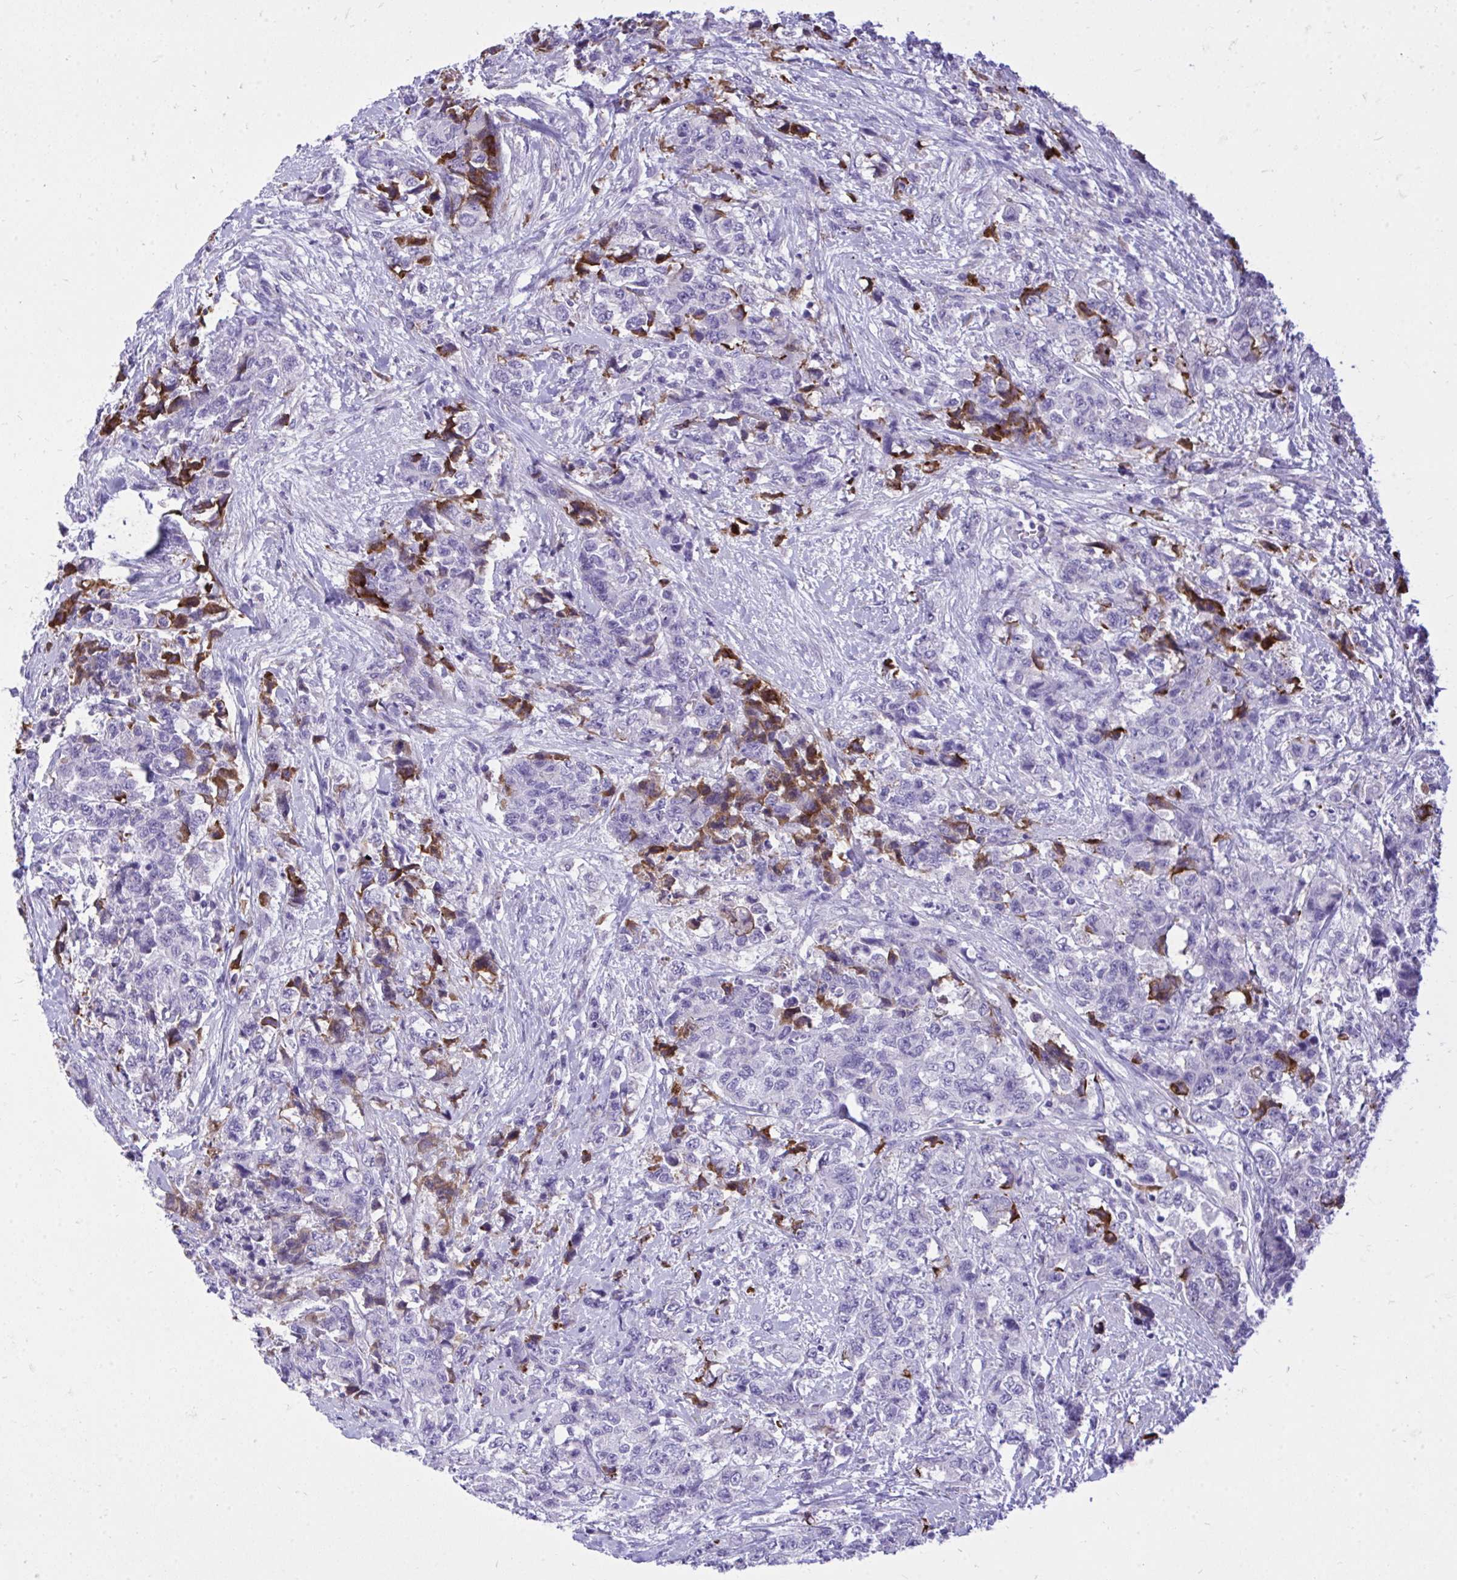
{"staining": {"intensity": "negative", "quantity": "none", "location": "none"}, "tissue": "urothelial cancer", "cell_type": "Tumor cells", "image_type": "cancer", "snomed": [{"axis": "morphology", "description": "Urothelial carcinoma, High grade"}, {"axis": "topography", "description": "Urinary bladder"}], "caption": "The histopathology image shows no staining of tumor cells in urothelial cancer. (DAB (3,3'-diaminobenzidine) immunohistochemistry (IHC), high magnification).", "gene": "HRG", "patient": {"sex": "female", "age": 78}}